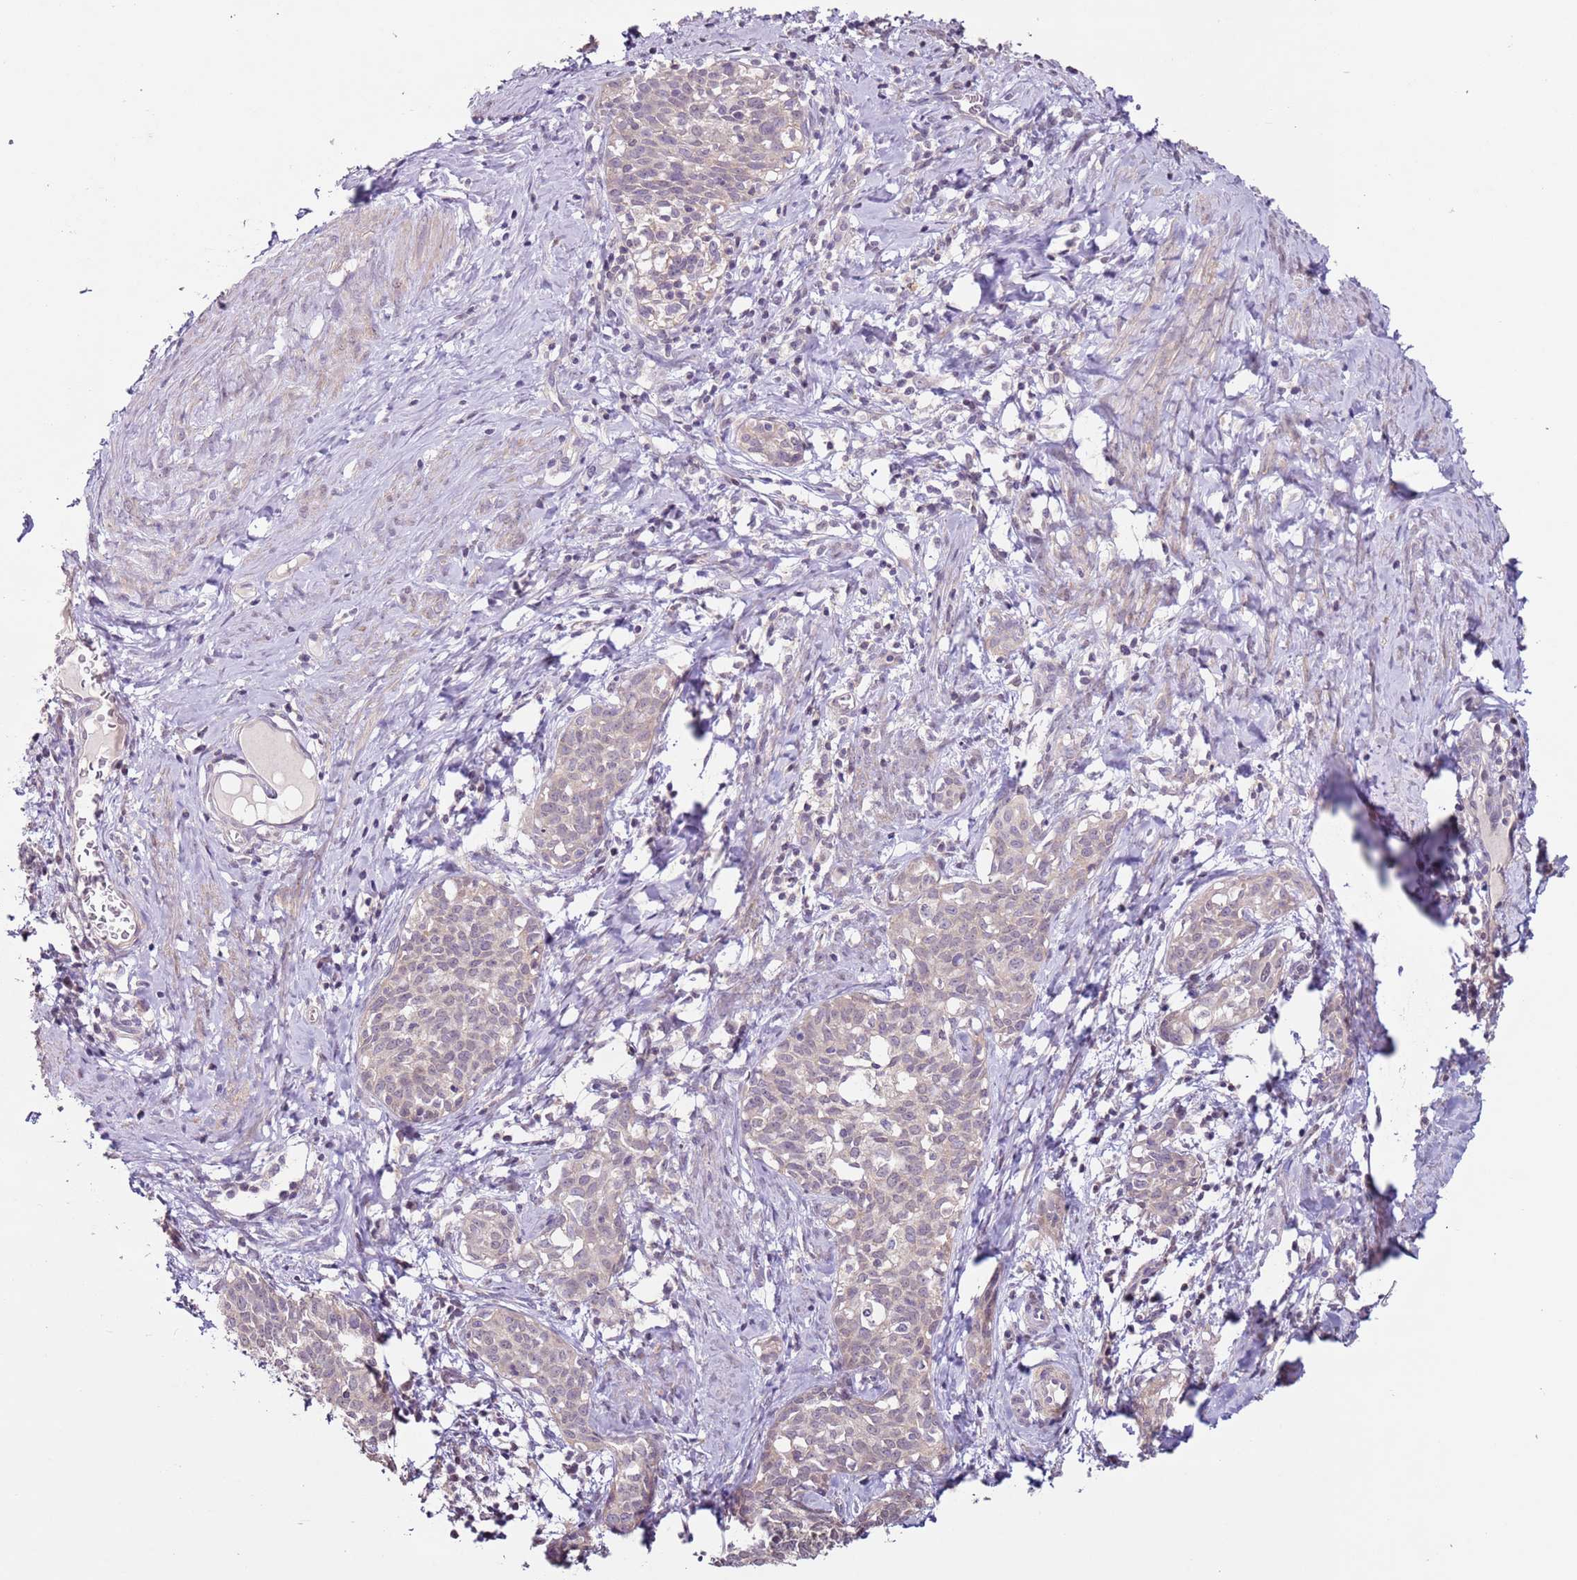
{"staining": {"intensity": "weak", "quantity": "<25%", "location": "cytoplasmic/membranous"}, "tissue": "cervical cancer", "cell_type": "Tumor cells", "image_type": "cancer", "snomed": [{"axis": "morphology", "description": "Squamous cell carcinoma, NOS"}, {"axis": "topography", "description": "Cervix"}], "caption": "Cervical cancer (squamous cell carcinoma) stained for a protein using immunohistochemistry exhibits no staining tumor cells.", "gene": "MDH1", "patient": {"sex": "female", "age": 52}}